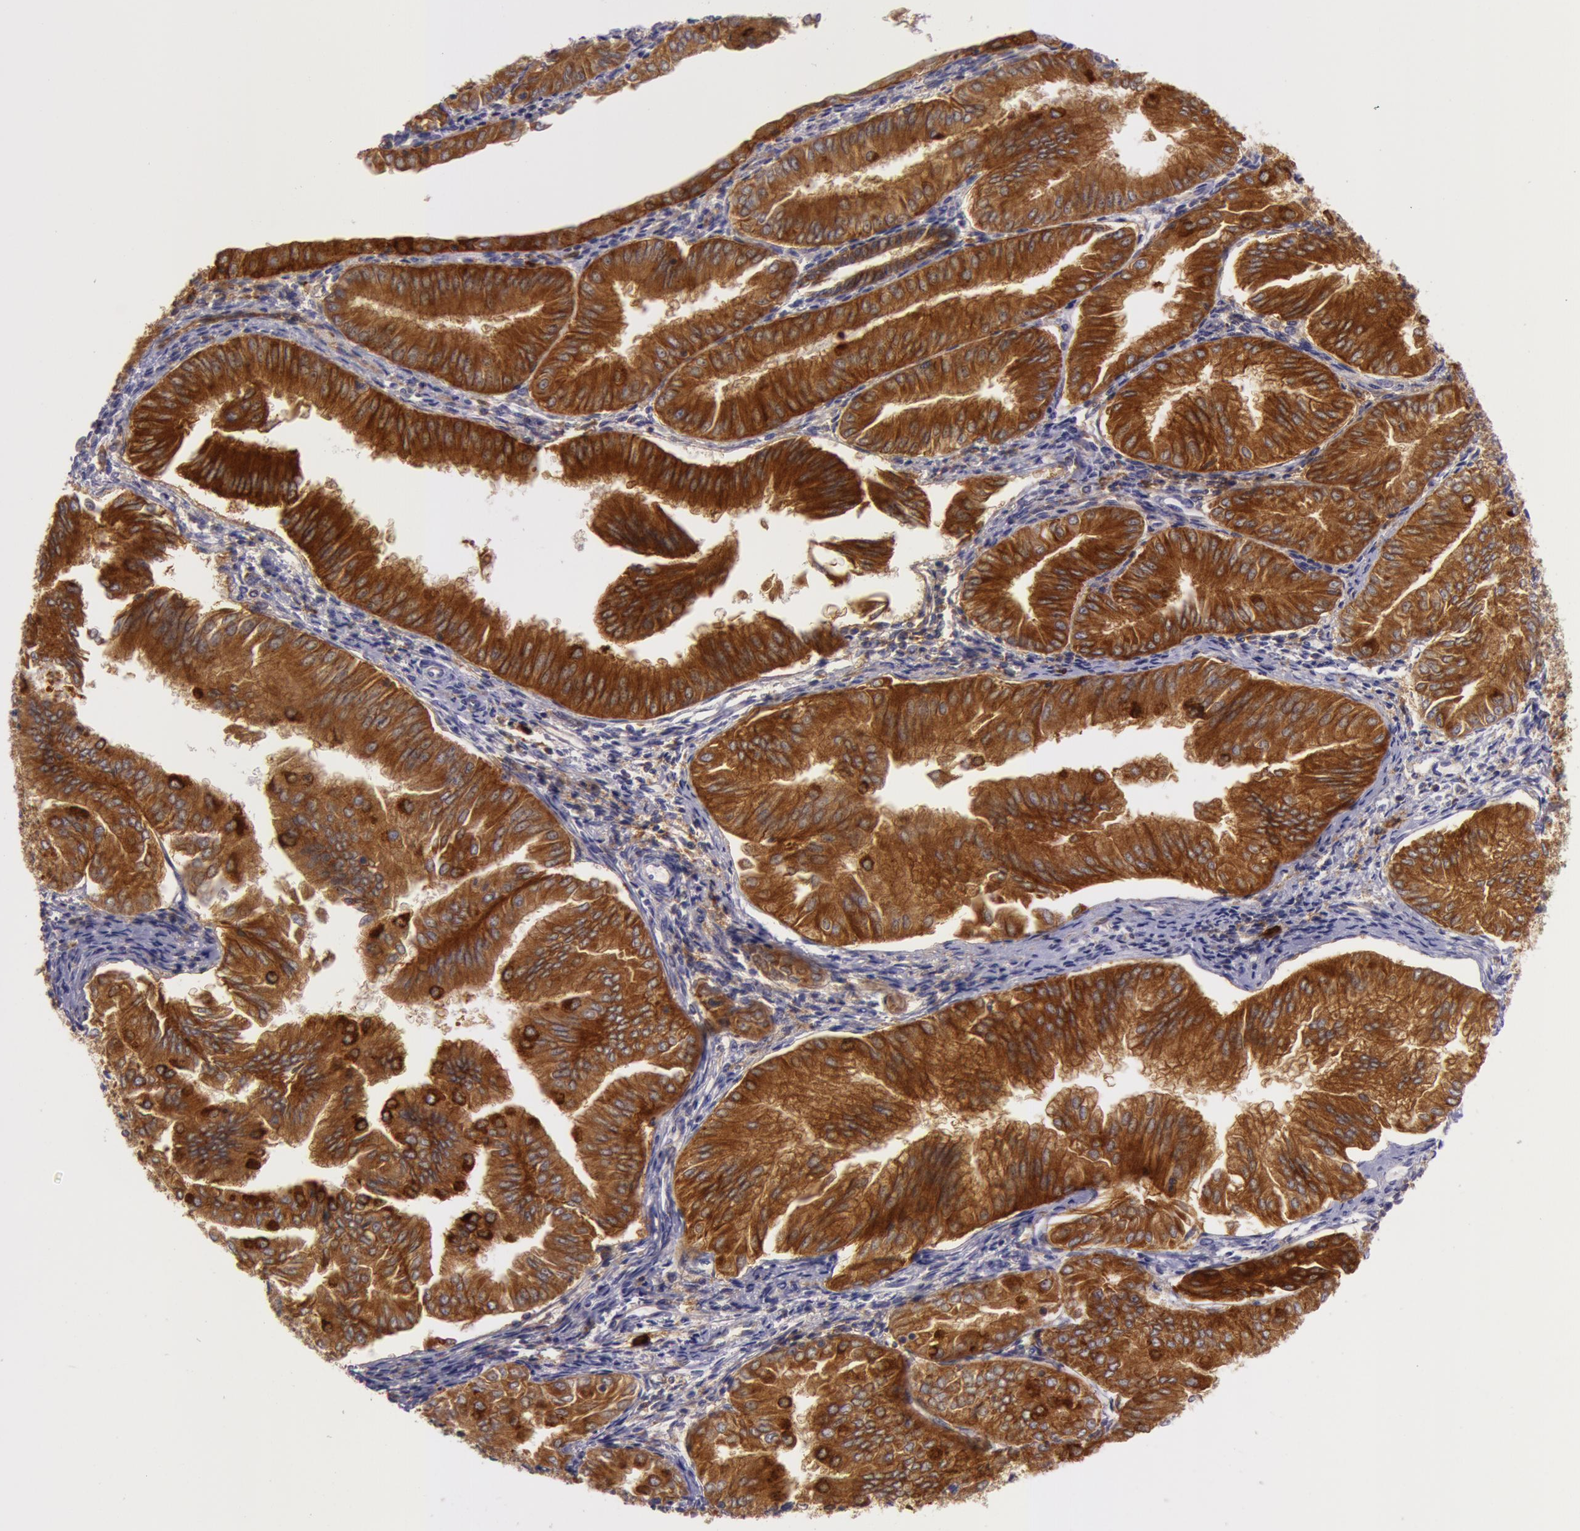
{"staining": {"intensity": "strong", "quantity": ">75%", "location": "cytoplasmic/membranous"}, "tissue": "endometrial cancer", "cell_type": "Tumor cells", "image_type": "cancer", "snomed": [{"axis": "morphology", "description": "Adenocarcinoma, NOS"}, {"axis": "topography", "description": "Endometrium"}], "caption": "Immunohistochemical staining of human endometrial cancer (adenocarcinoma) exhibits high levels of strong cytoplasmic/membranous expression in approximately >75% of tumor cells.", "gene": "LY75", "patient": {"sex": "female", "age": 53}}